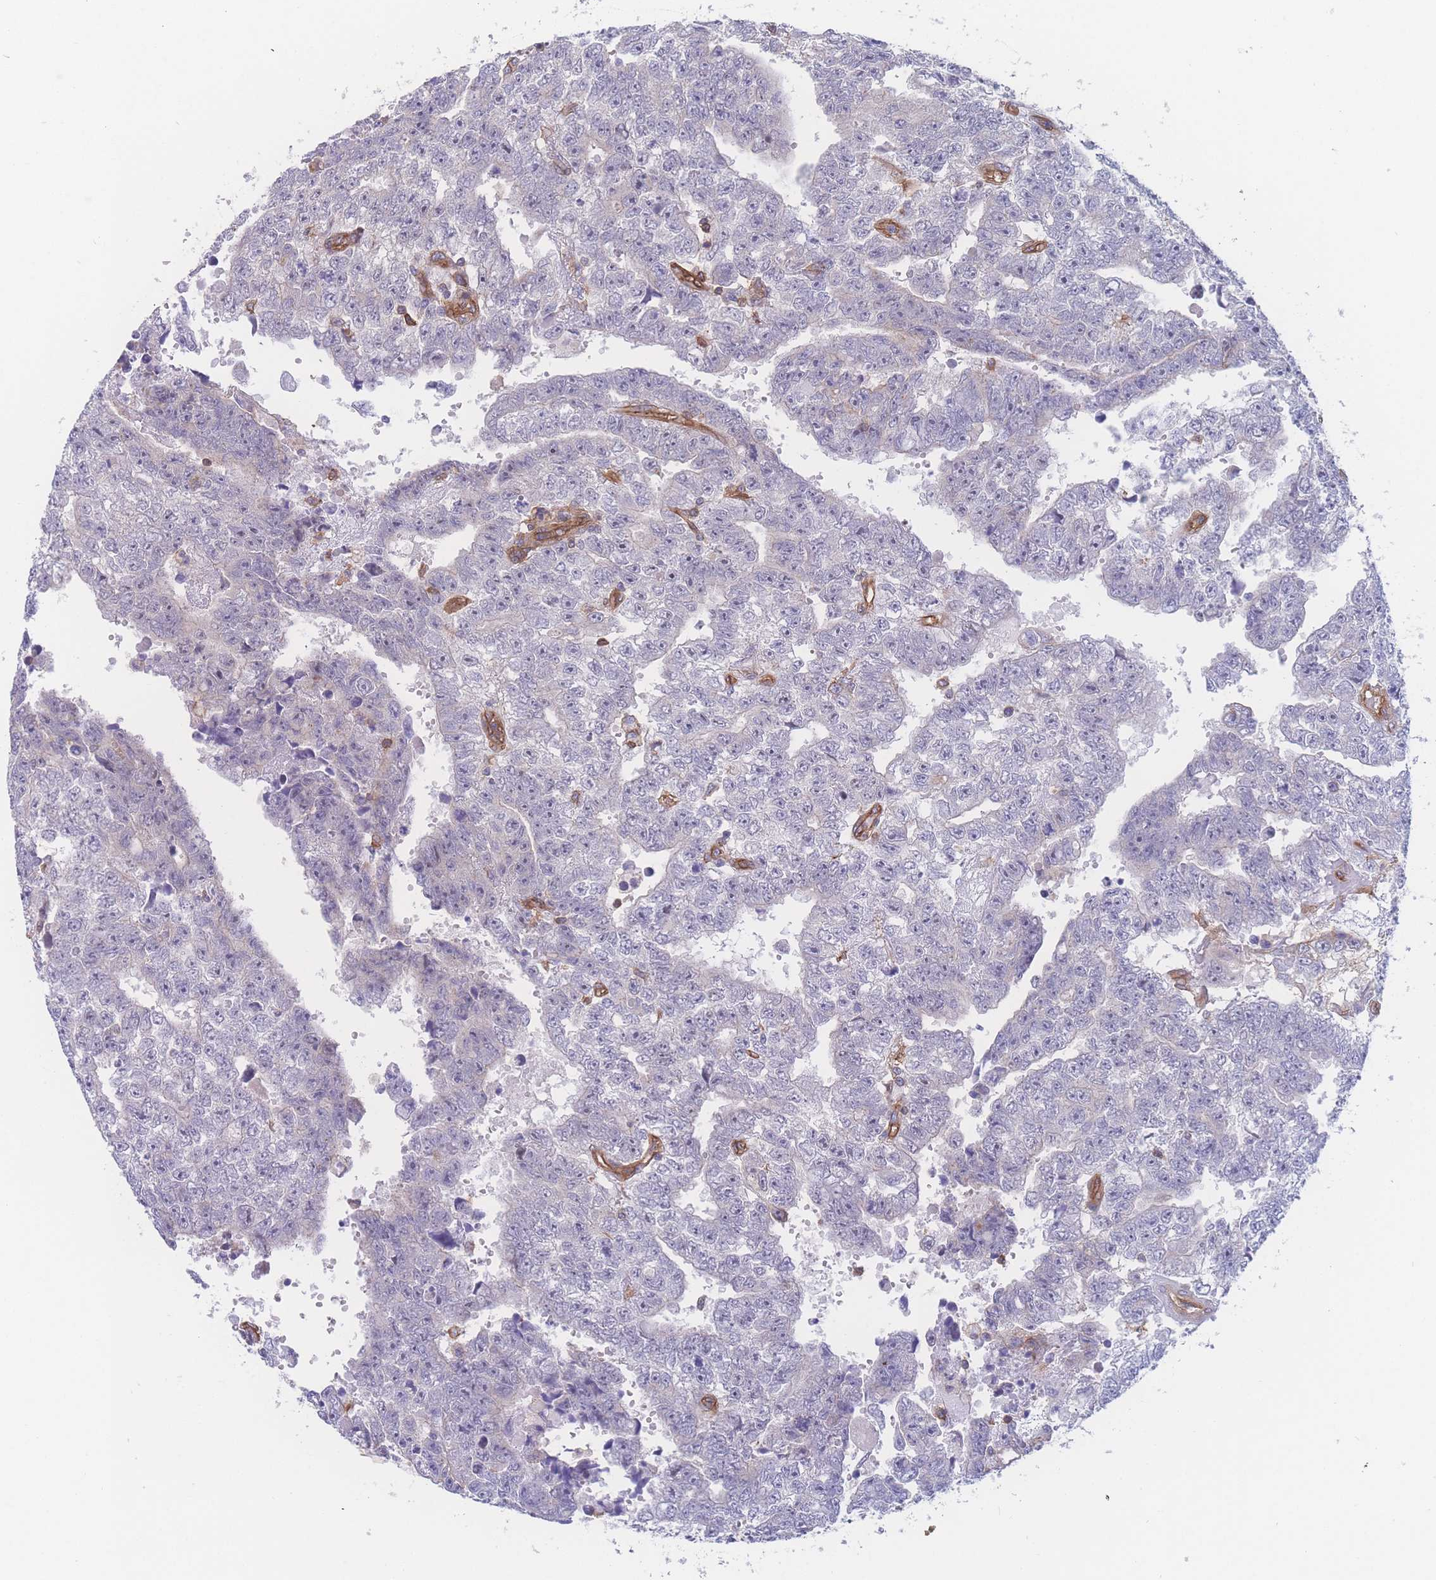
{"staining": {"intensity": "negative", "quantity": "none", "location": "none"}, "tissue": "testis cancer", "cell_type": "Tumor cells", "image_type": "cancer", "snomed": [{"axis": "morphology", "description": "Carcinoma, Embryonal, NOS"}, {"axis": "topography", "description": "Testis"}], "caption": "Immunohistochemistry of testis cancer (embryonal carcinoma) reveals no expression in tumor cells. The staining was performed using DAB to visualize the protein expression in brown, while the nuclei were stained in blue with hematoxylin (Magnification: 20x).", "gene": "CFAP97", "patient": {"sex": "male", "age": 25}}